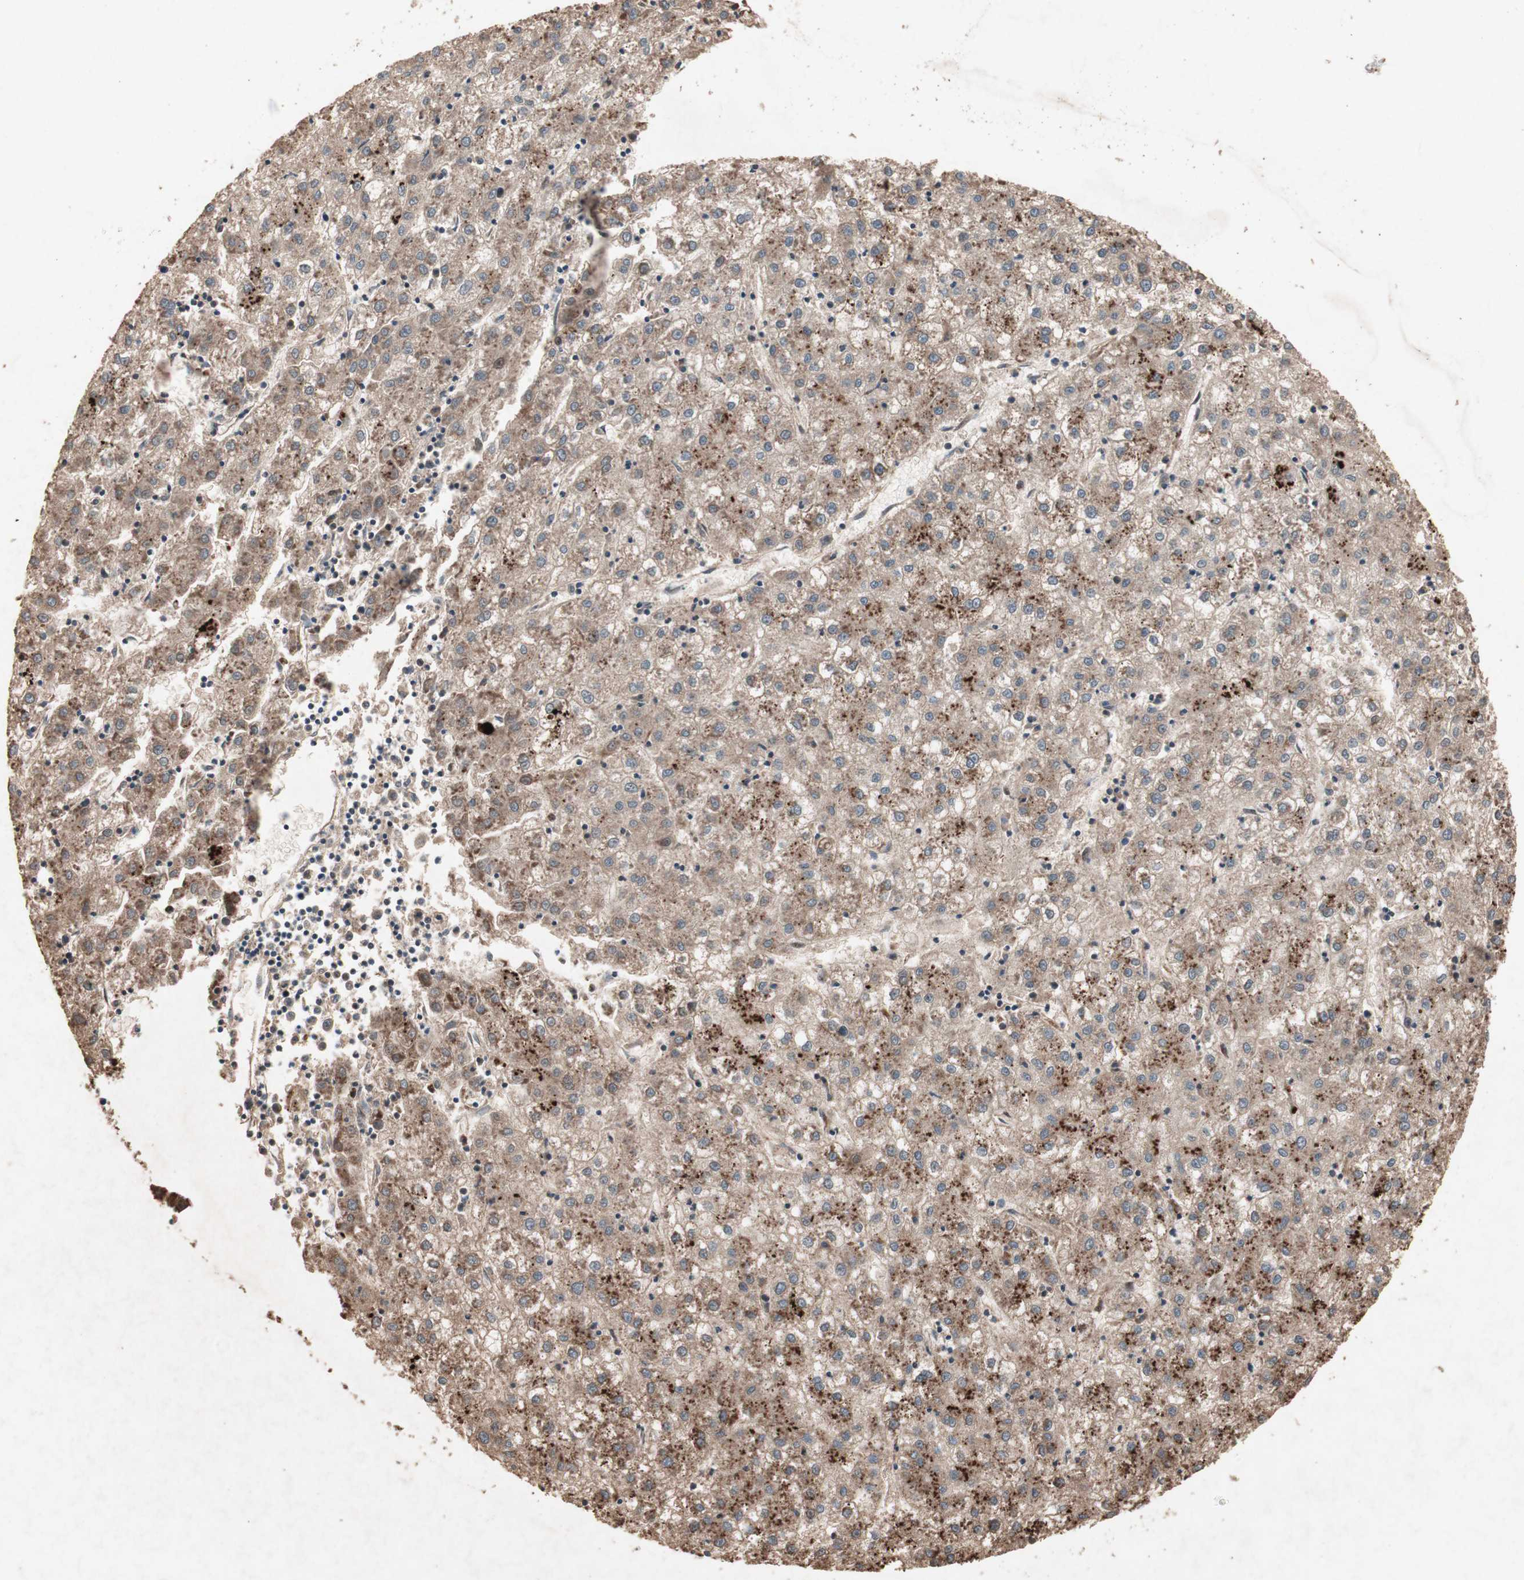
{"staining": {"intensity": "moderate", "quantity": ">75%", "location": "cytoplasmic/membranous"}, "tissue": "liver cancer", "cell_type": "Tumor cells", "image_type": "cancer", "snomed": [{"axis": "morphology", "description": "Carcinoma, Hepatocellular, NOS"}, {"axis": "topography", "description": "Liver"}], "caption": "This histopathology image reveals liver hepatocellular carcinoma stained with immunohistochemistry to label a protein in brown. The cytoplasmic/membranous of tumor cells show moderate positivity for the protein. Nuclei are counter-stained blue.", "gene": "RAB1A", "patient": {"sex": "male", "age": 72}}